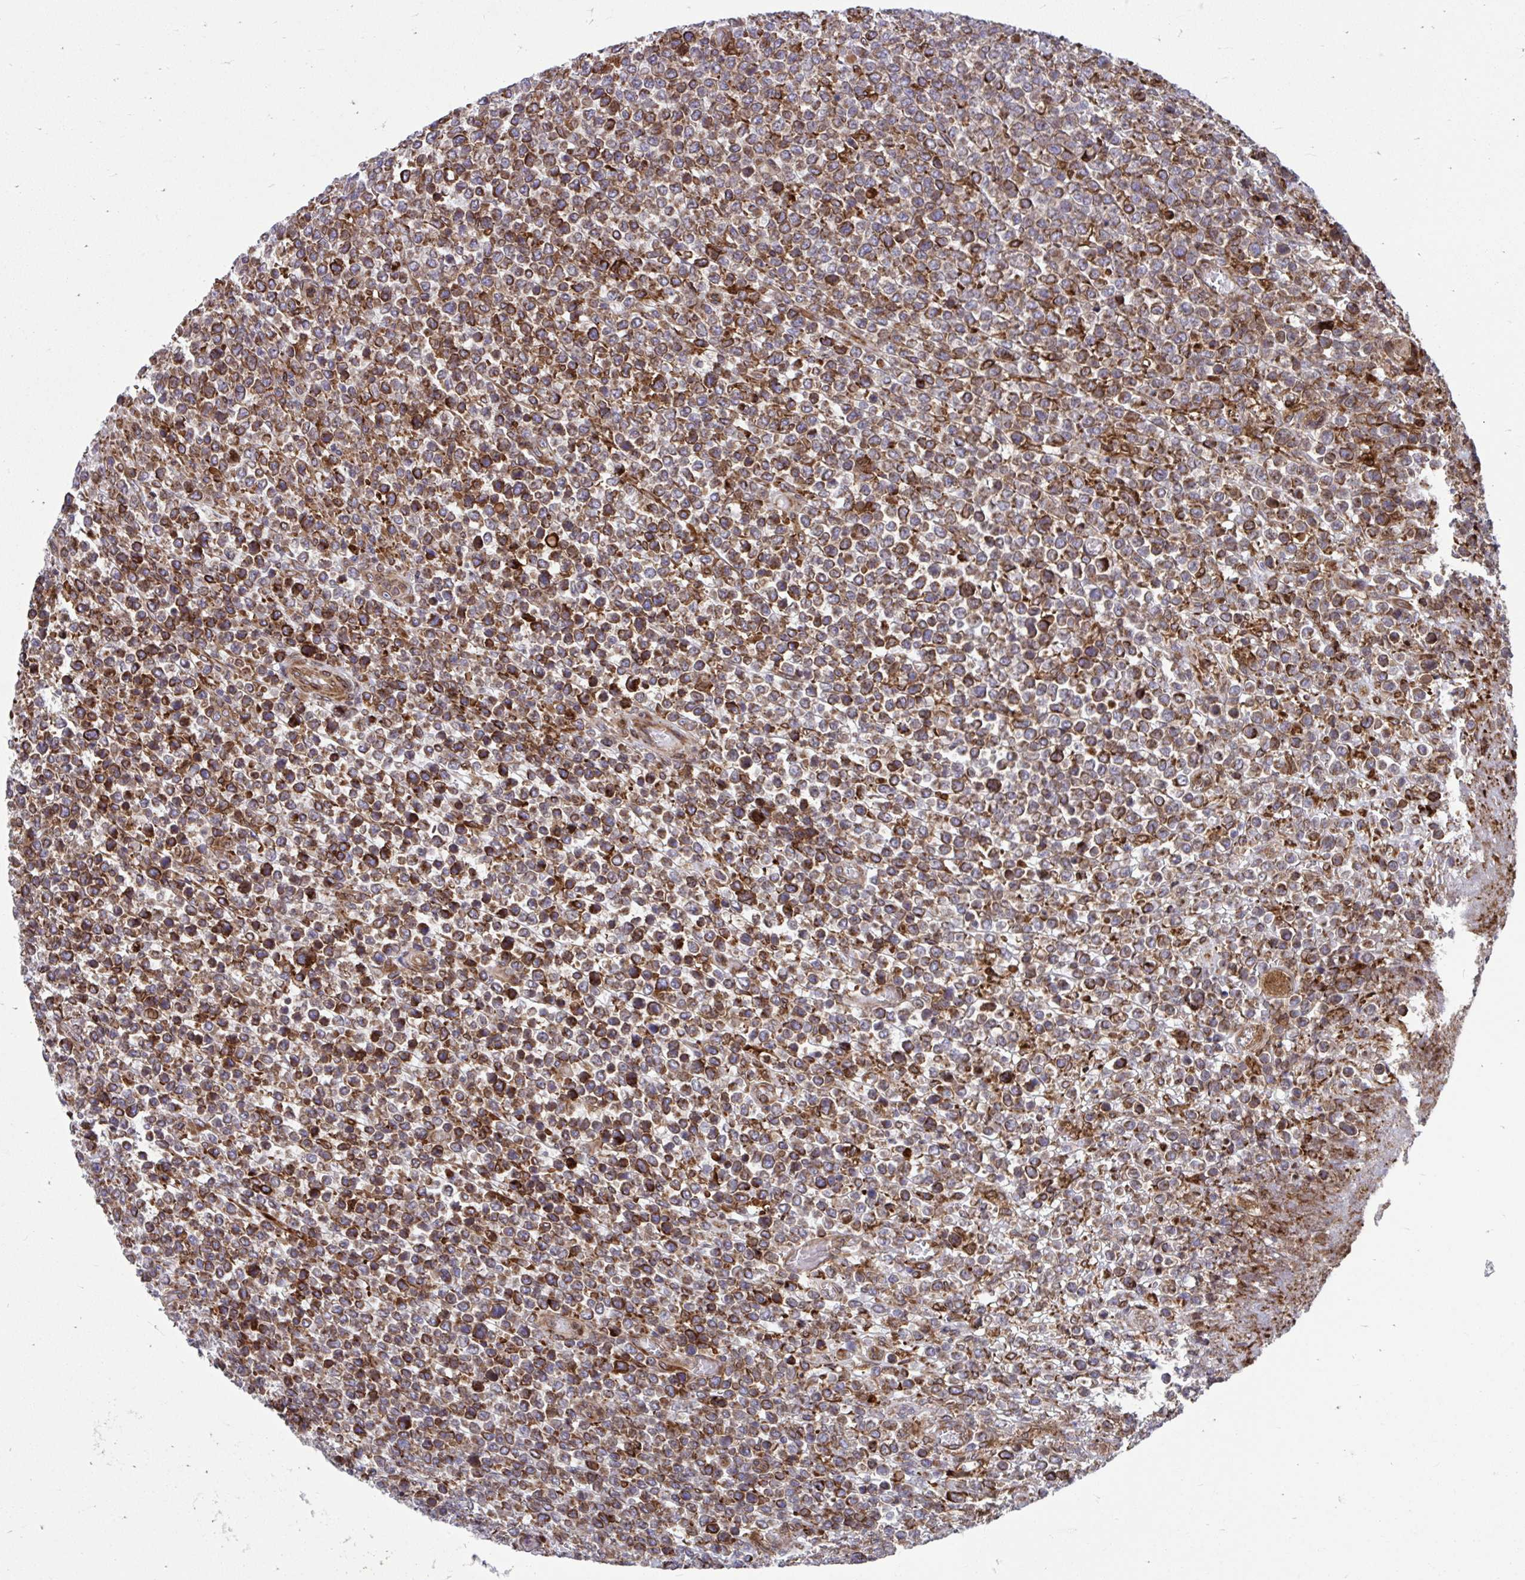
{"staining": {"intensity": "weak", "quantity": "25%-75%", "location": "cytoplasmic/membranous"}, "tissue": "lymphoma", "cell_type": "Tumor cells", "image_type": "cancer", "snomed": [{"axis": "morphology", "description": "Malignant lymphoma, non-Hodgkin's type, High grade"}, {"axis": "topography", "description": "Soft tissue"}], "caption": "Immunohistochemical staining of lymphoma demonstrates weak cytoplasmic/membranous protein positivity in approximately 25%-75% of tumor cells. (IHC, brightfield microscopy, high magnification).", "gene": "STIM2", "patient": {"sex": "female", "age": 56}}